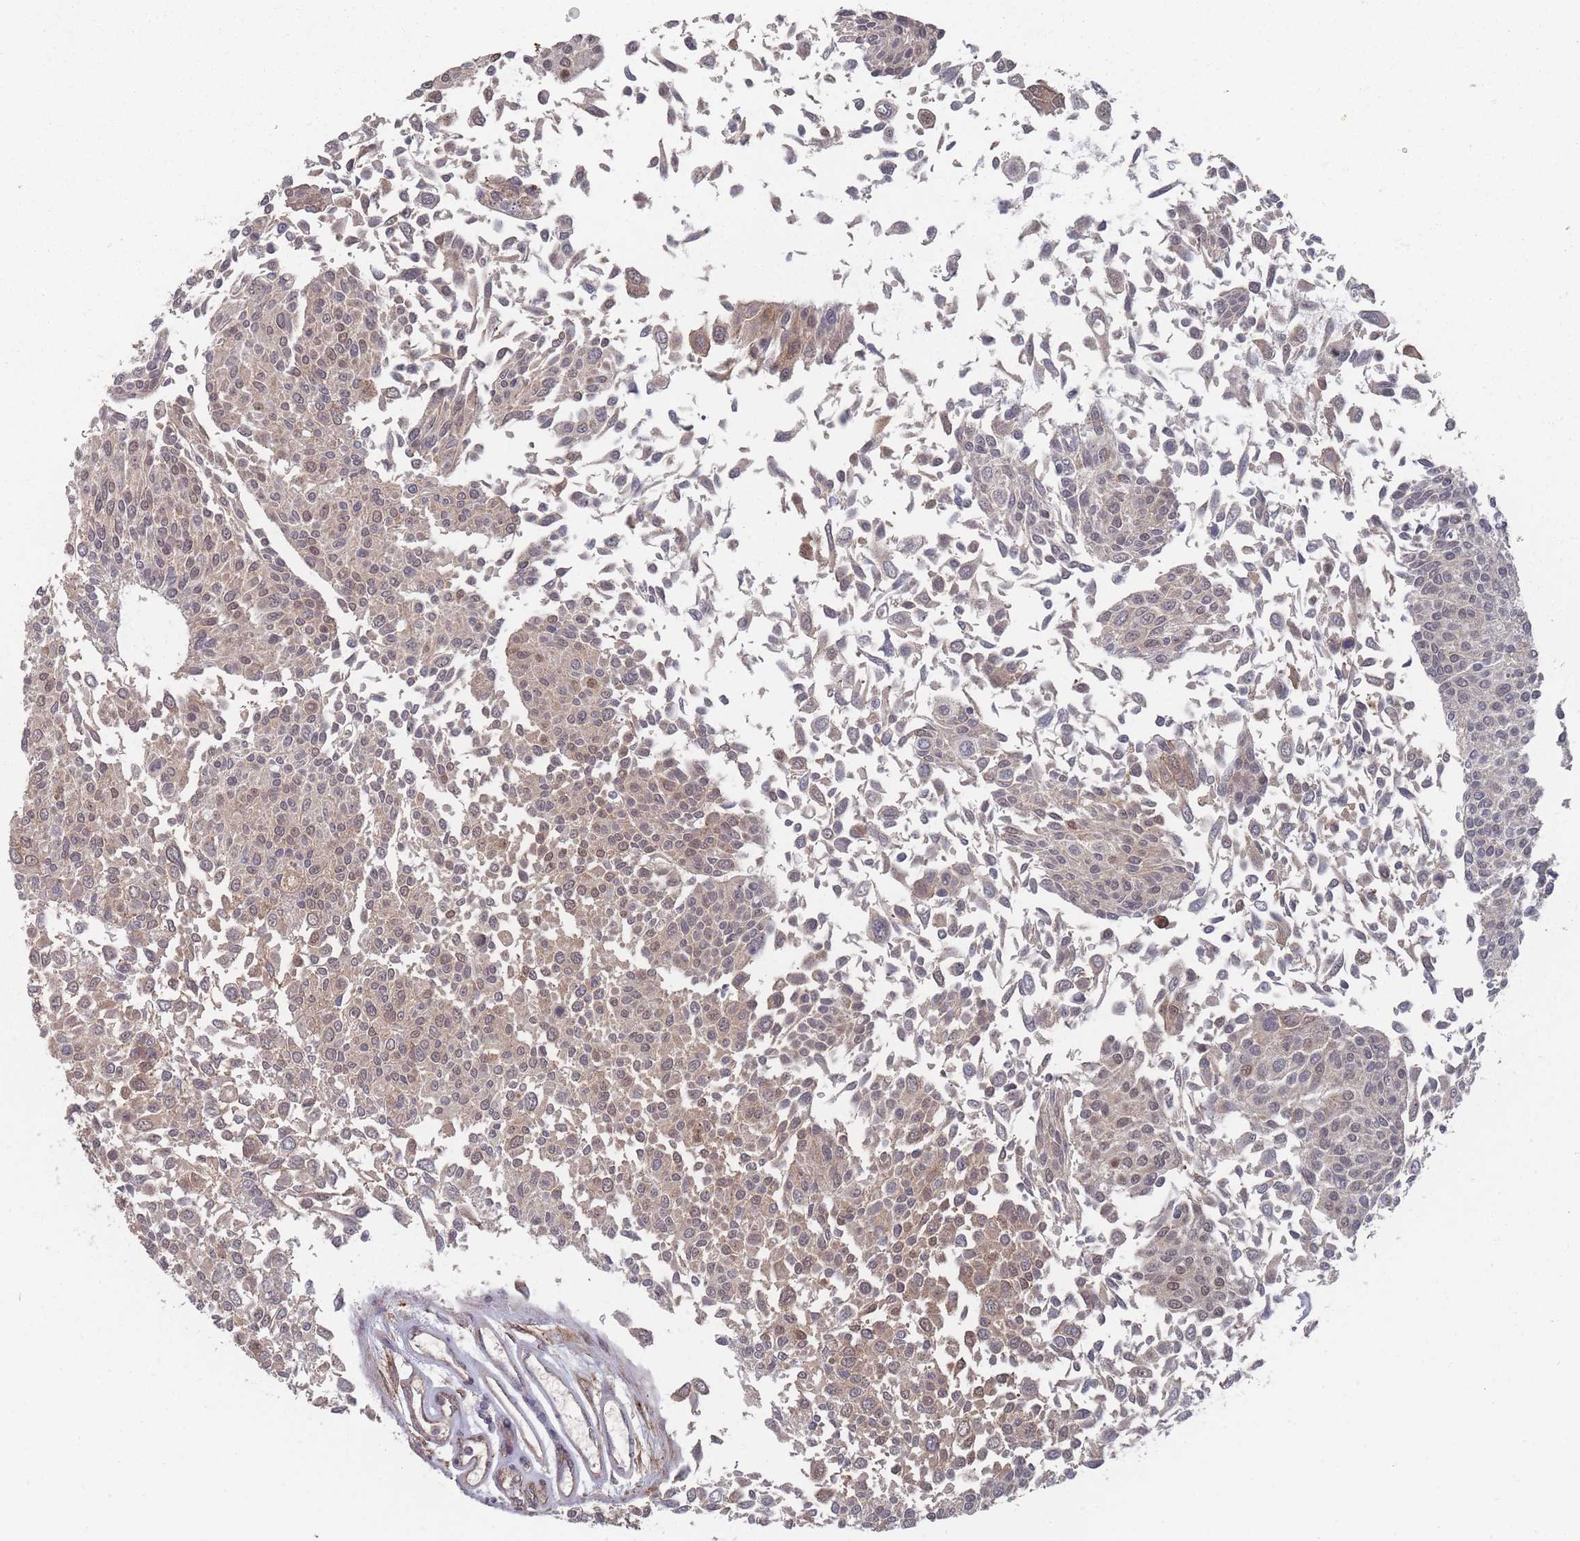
{"staining": {"intensity": "weak", "quantity": "25%-75%", "location": "cytoplasmic/membranous,nuclear"}, "tissue": "urothelial cancer", "cell_type": "Tumor cells", "image_type": "cancer", "snomed": [{"axis": "morphology", "description": "Urothelial carcinoma, NOS"}, {"axis": "topography", "description": "Urinary bladder"}], "caption": "Protein analysis of urothelial cancer tissue shows weak cytoplasmic/membranous and nuclear staining in approximately 25%-75% of tumor cells.", "gene": "CNTRL", "patient": {"sex": "male", "age": 55}}